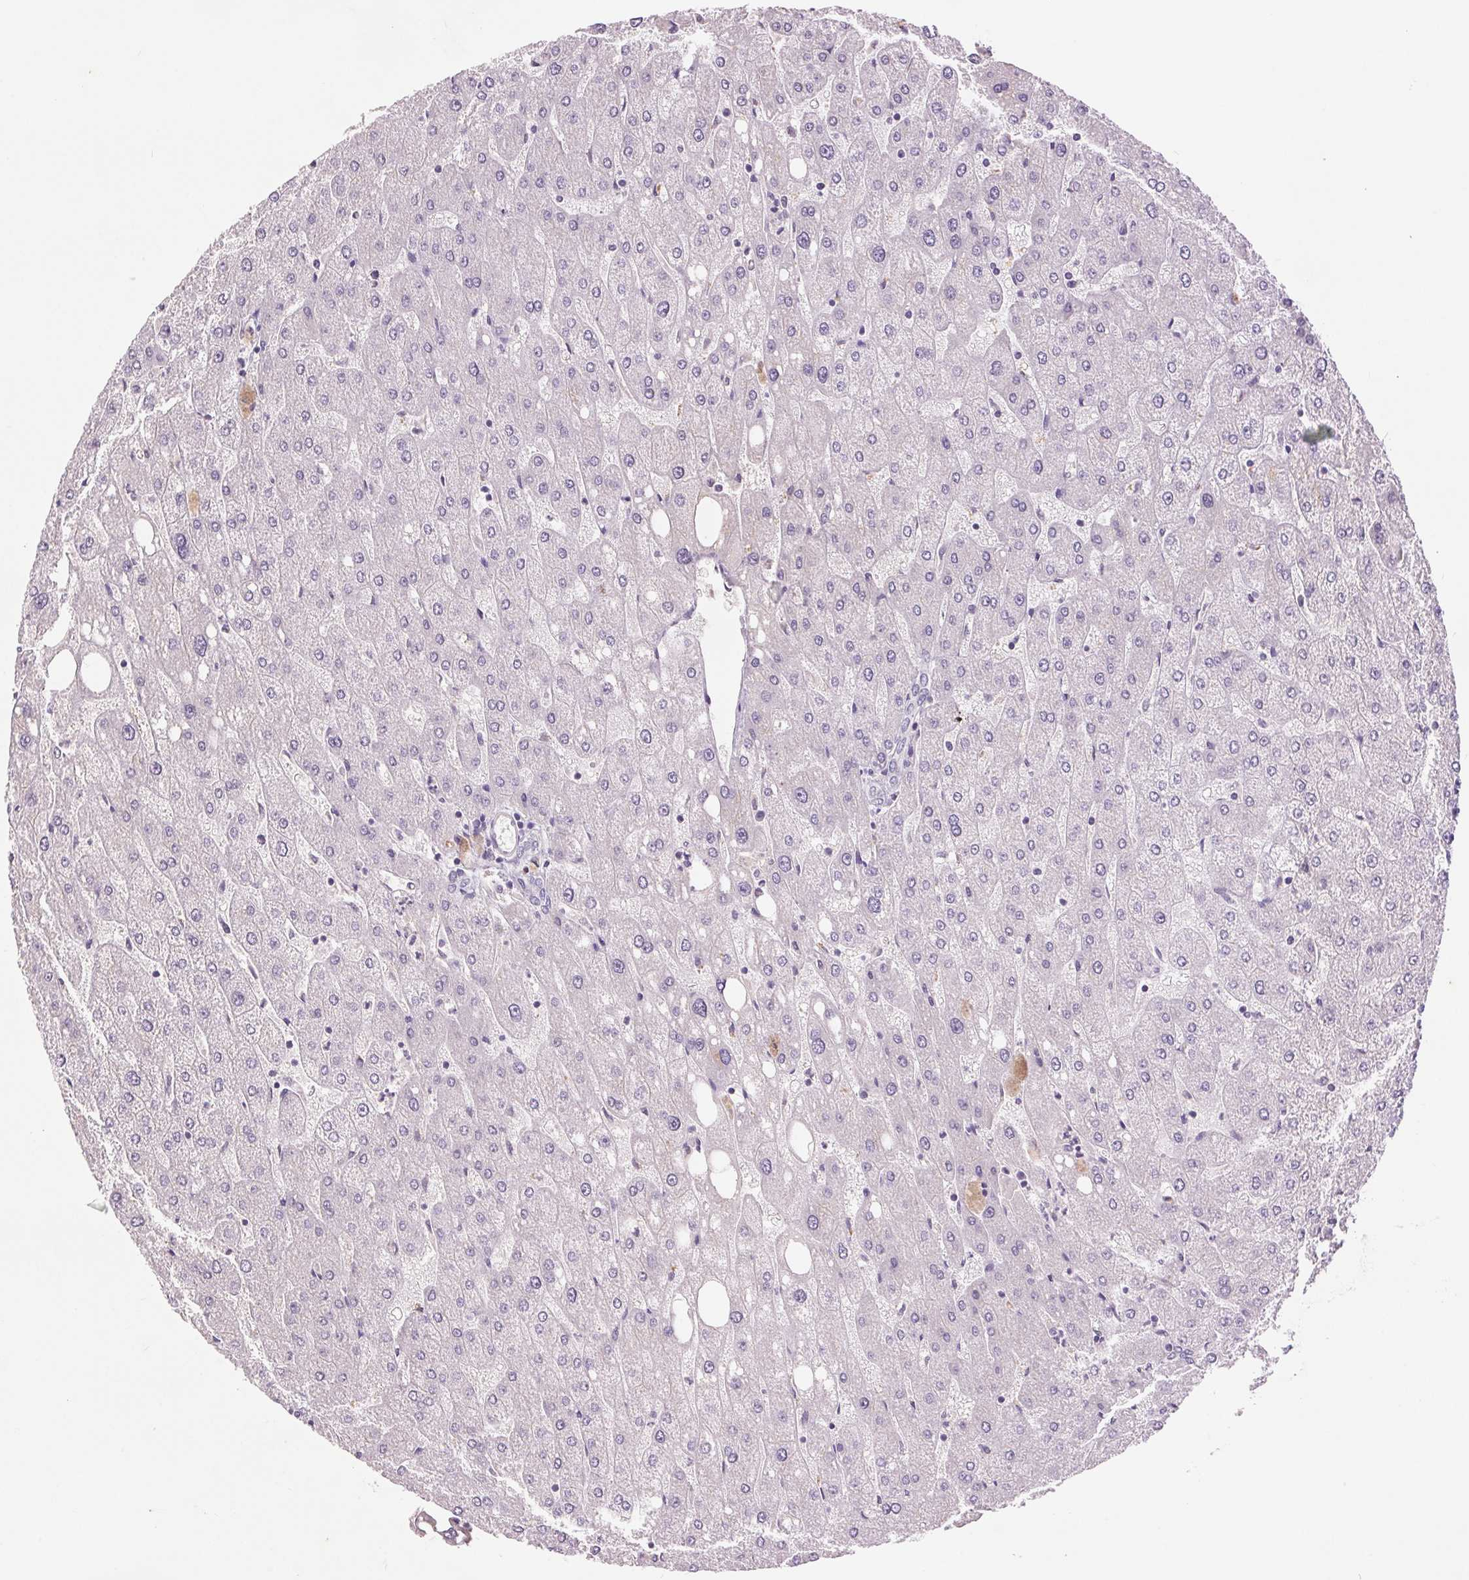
{"staining": {"intensity": "negative", "quantity": "none", "location": "none"}, "tissue": "liver", "cell_type": "Cholangiocytes", "image_type": "normal", "snomed": [{"axis": "morphology", "description": "Normal tissue, NOS"}, {"axis": "topography", "description": "Liver"}], "caption": "IHC histopathology image of benign liver: human liver stained with DAB demonstrates no significant protein staining in cholangiocytes. (Brightfield microscopy of DAB (3,3'-diaminobenzidine) immunohistochemistry (IHC) at high magnification).", "gene": "FXYD4", "patient": {"sex": "male", "age": 67}}